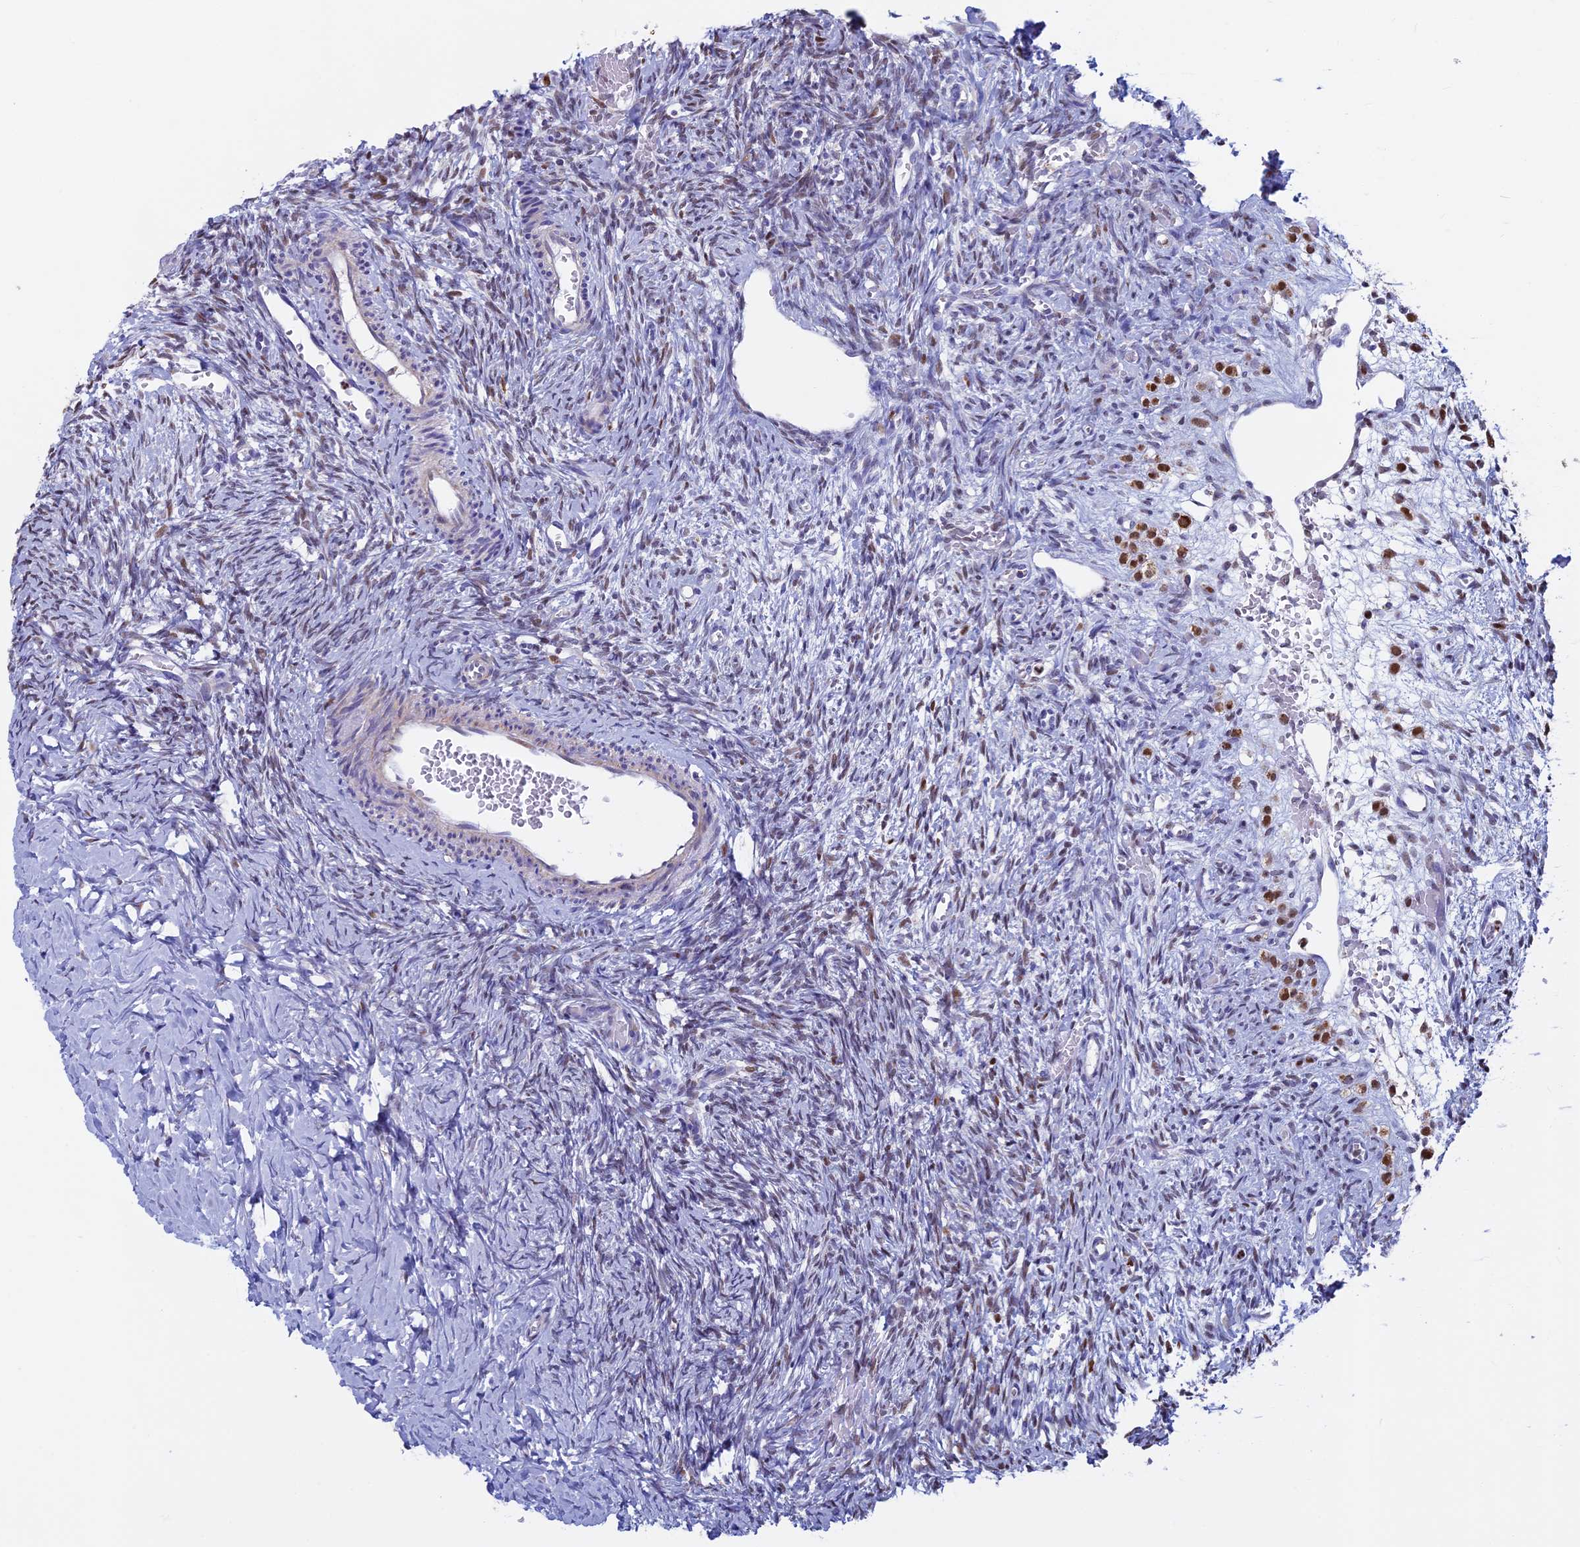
{"staining": {"intensity": "weak", "quantity": "<25%", "location": "nuclear"}, "tissue": "ovary", "cell_type": "Ovarian stroma cells", "image_type": "normal", "snomed": [{"axis": "morphology", "description": "Normal tissue, NOS"}, {"axis": "topography", "description": "Ovary"}], "caption": "DAB (3,3'-diaminobenzidine) immunohistochemical staining of normal human ovary exhibits no significant expression in ovarian stroma cells. (Stains: DAB (3,3'-diaminobenzidine) immunohistochemistry (IHC) with hematoxylin counter stain, Microscopy: brightfield microscopy at high magnification).", "gene": "ACSS1", "patient": {"sex": "female", "age": 39}}